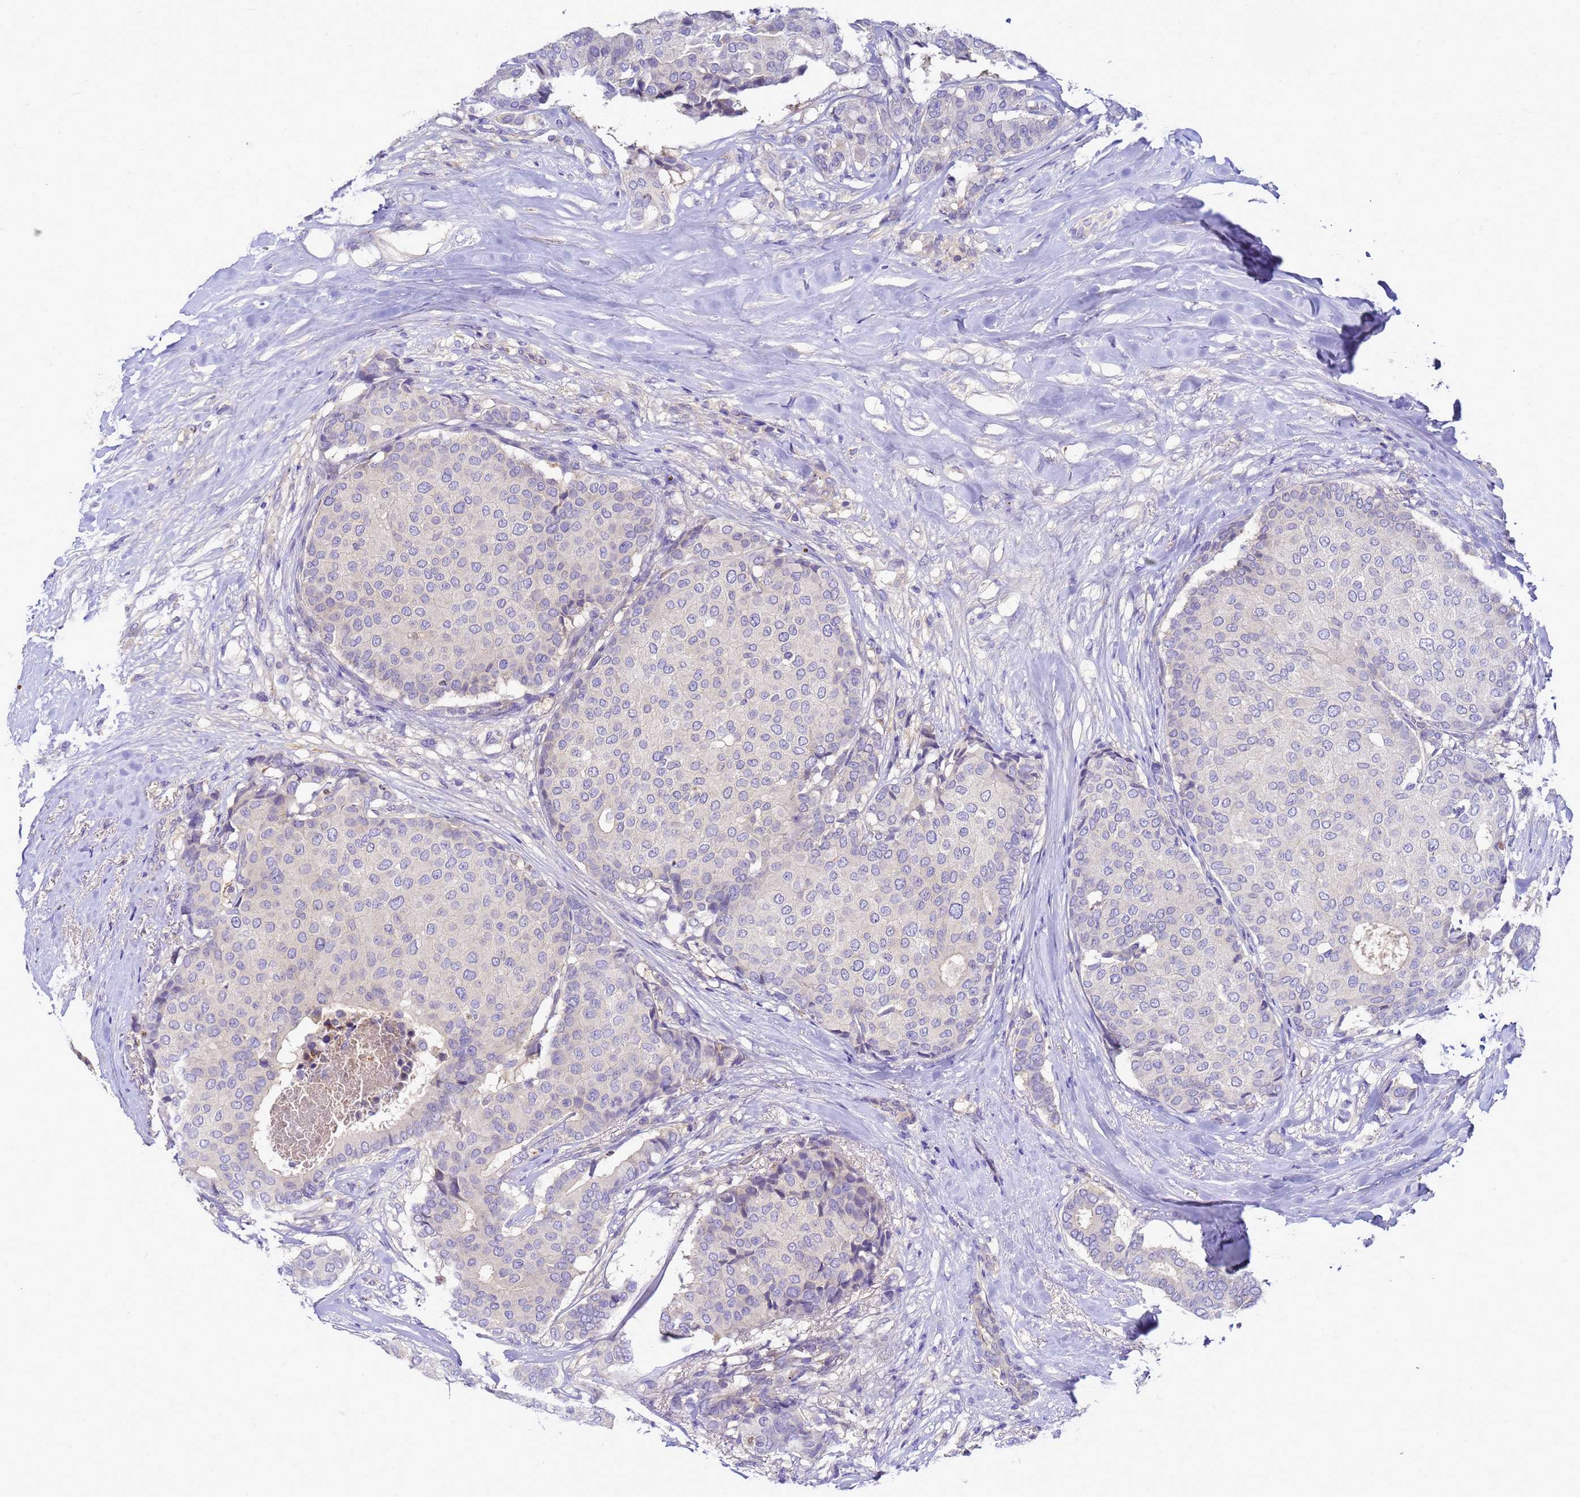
{"staining": {"intensity": "negative", "quantity": "none", "location": "none"}, "tissue": "breast cancer", "cell_type": "Tumor cells", "image_type": "cancer", "snomed": [{"axis": "morphology", "description": "Duct carcinoma"}, {"axis": "topography", "description": "Breast"}], "caption": "A histopathology image of human infiltrating ductal carcinoma (breast) is negative for staining in tumor cells.", "gene": "TBCD", "patient": {"sex": "female", "age": 75}}